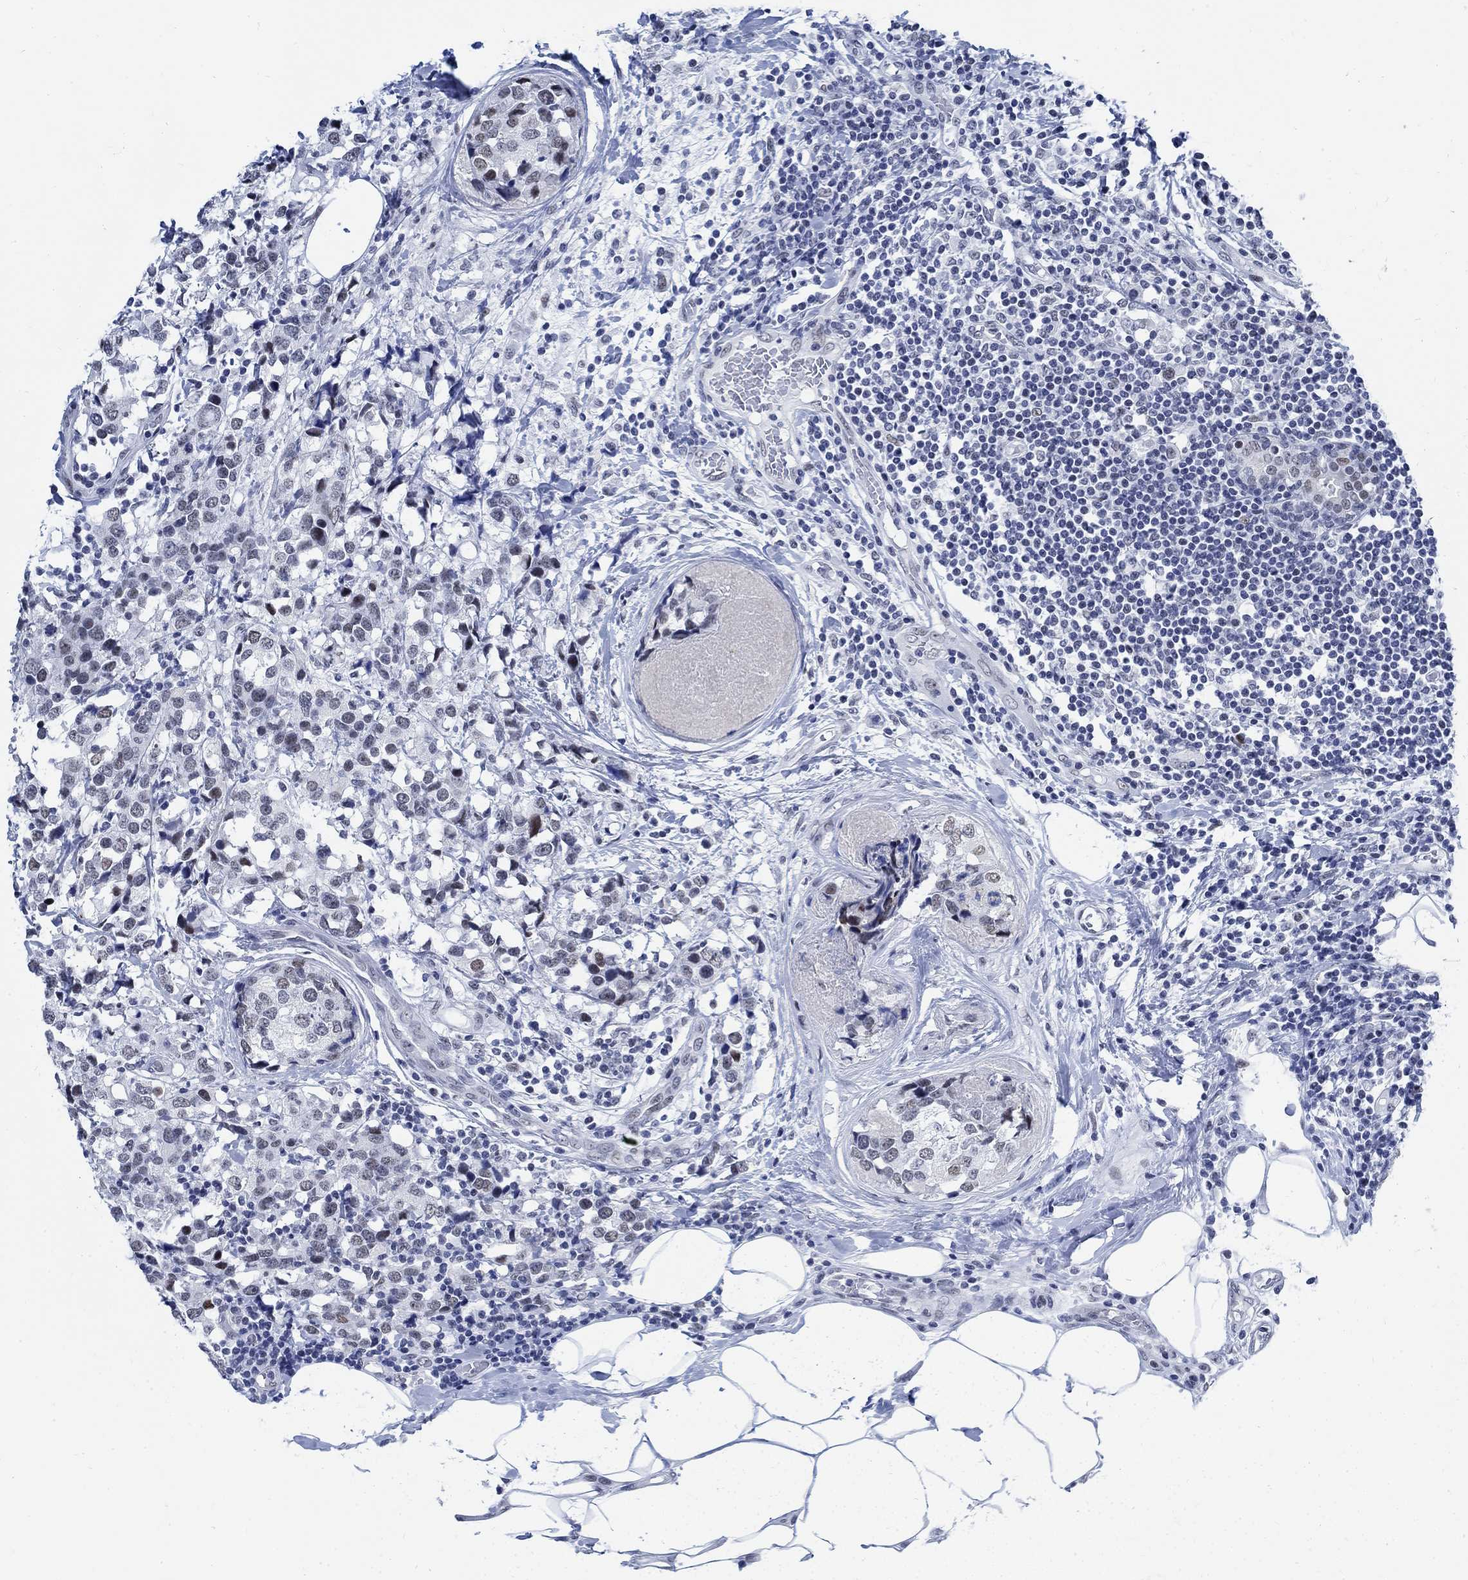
{"staining": {"intensity": "weak", "quantity": "<25%", "location": "nuclear"}, "tissue": "breast cancer", "cell_type": "Tumor cells", "image_type": "cancer", "snomed": [{"axis": "morphology", "description": "Lobular carcinoma"}, {"axis": "topography", "description": "Breast"}], "caption": "This is a micrograph of IHC staining of breast cancer, which shows no staining in tumor cells.", "gene": "DLK1", "patient": {"sex": "female", "age": 59}}